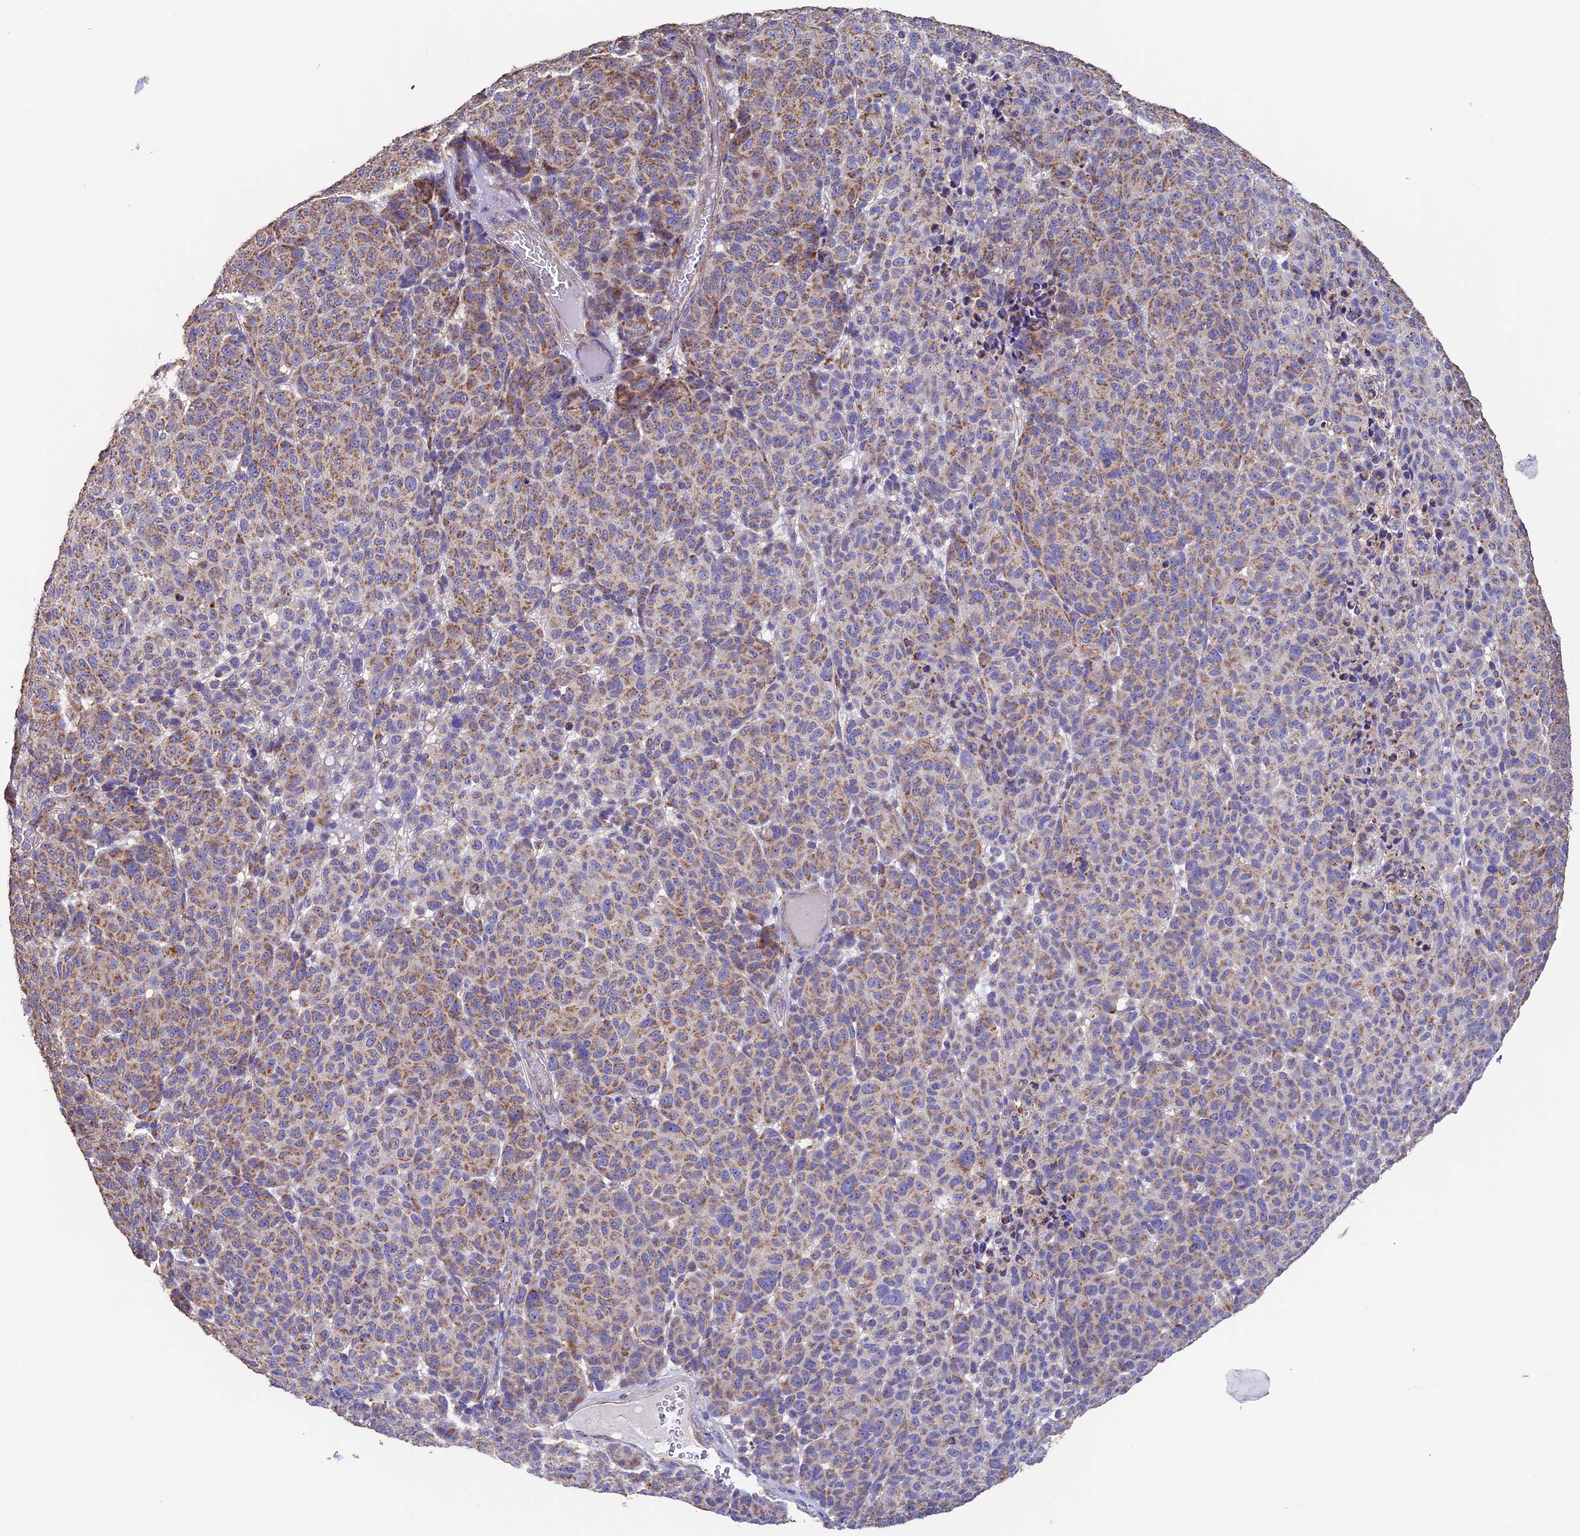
{"staining": {"intensity": "moderate", "quantity": ">75%", "location": "cytoplasmic/membranous"}, "tissue": "melanoma", "cell_type": "Tumor cells", "image_type": "cancer", "snomed": [{"axis": "morphology", "description": "Malignant melanoma, NOS"}, {"axis": "topography", "description": "Skin"}], "caption": "Protein expression analysis of human melanoma reveals moderate cytoplasmic/membranous staining in approximately >75% of tumor cells. (DAB IHC, brown staining for protein, blue staining for nuclei).", "gene": "ADAT1", "patient": {"sex": "male", "age": 49}}